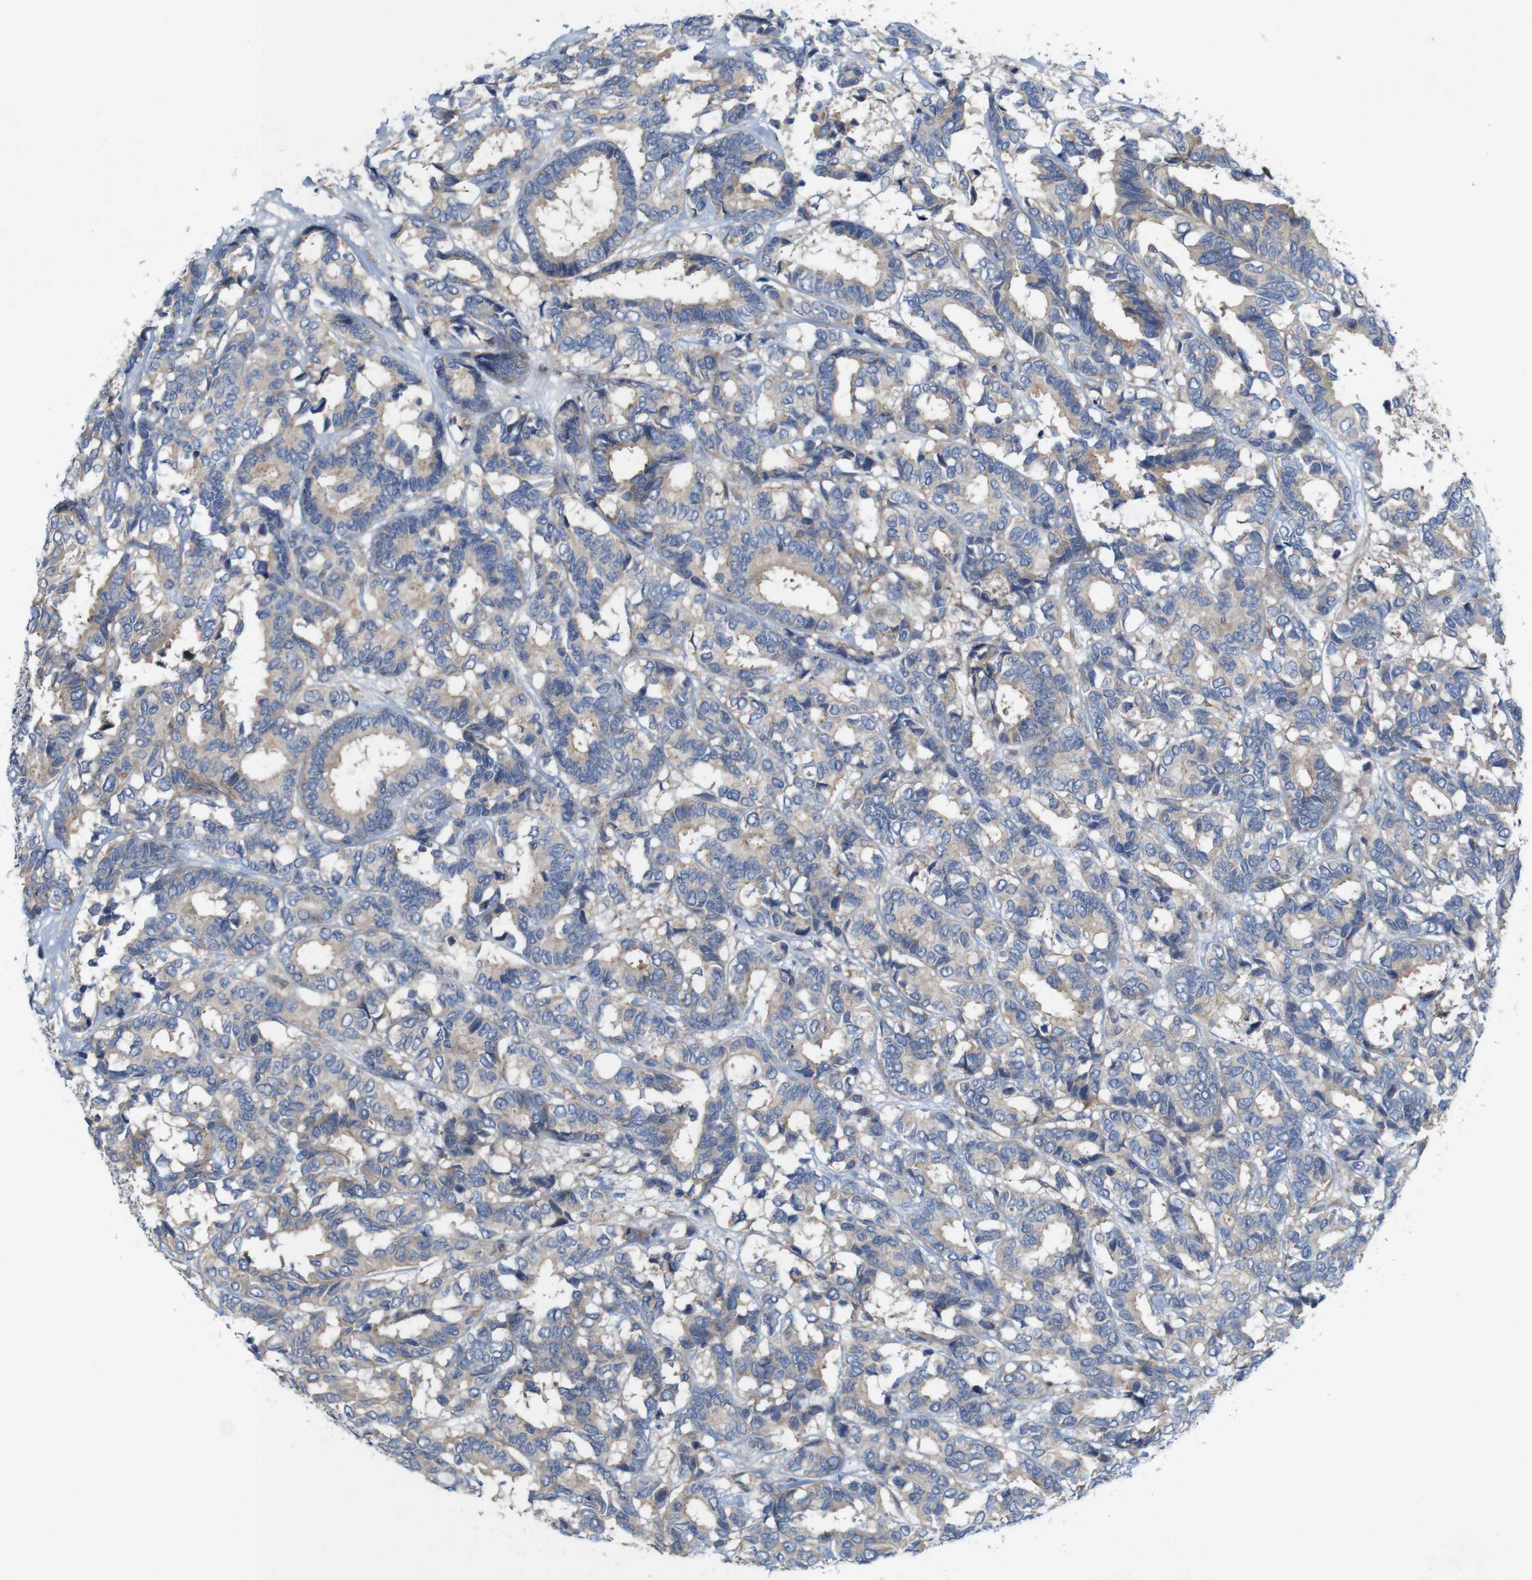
{"staining": {"intensity": "weak", "quantity": ">75%", "location": "cytoplasmic/membranous"}, "tissue": "breast cancer", "cell_type": "Tumor cells", "image_type": "cancer", "snomed": [{"axis": "morphology", "description": "Duct carcinoma"}, {"axis": "topography", "description": "Breast"}], "caption": "Protein staining of breast cancer tissue demonstrates weak cytoplasmic/membranous positivity in about >75% of tumor cells.", "gene": "SIGLEC8", "patient": {"sex": "female", "age": 87}}